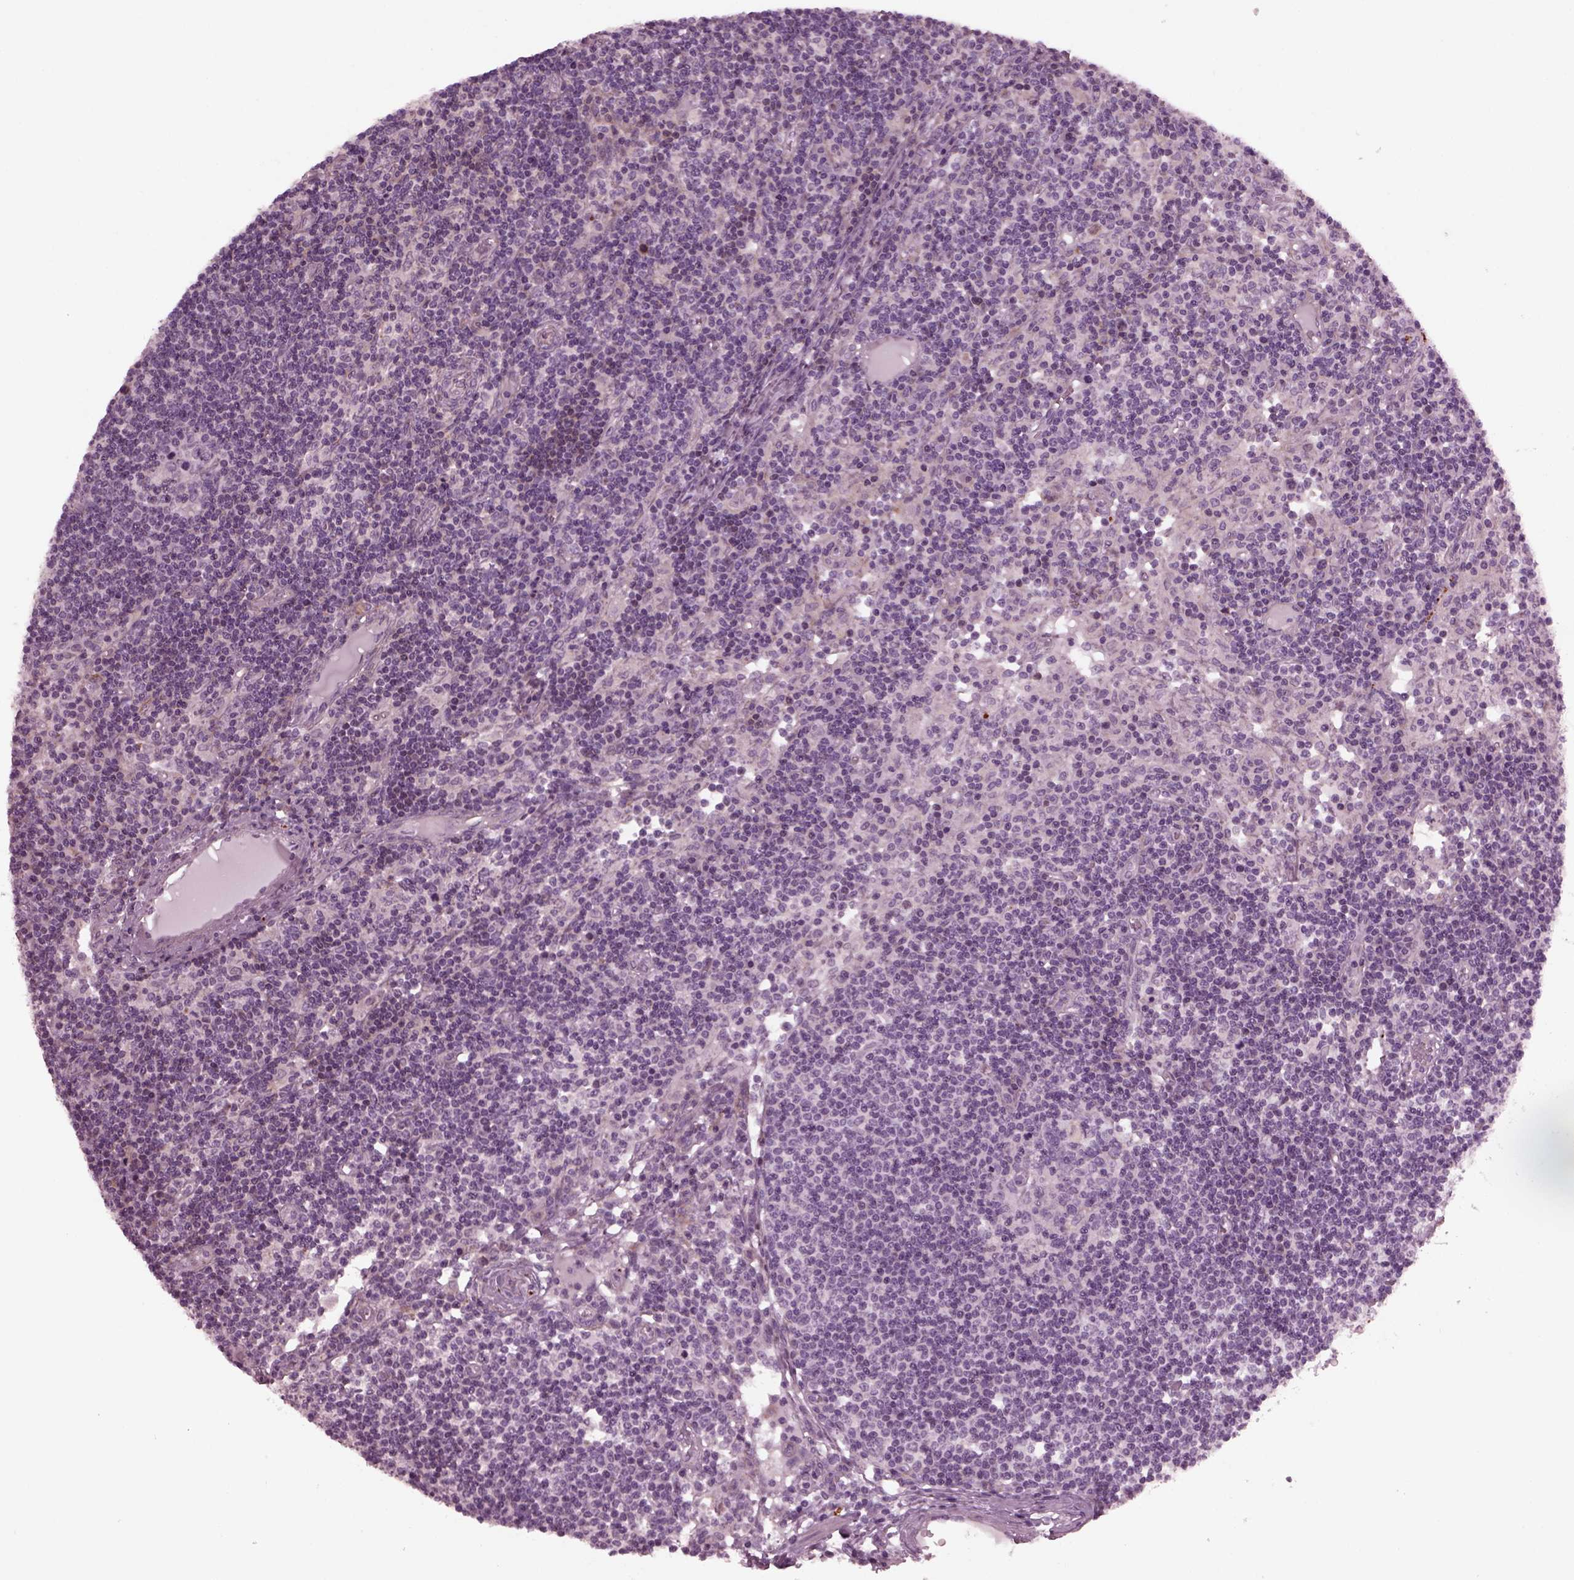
{"staining": {"intensity": "negative", "quantity": "none", "location": "none"}, "tissue": "lymph node", "cell_type": "Germinal center cells", "image_type": "normal", "snomed": [{"axis": "morphology", "description": "Normal tissue, NOS"}, {"axis": "topography", "description": "Lymph node"}], "caption": "There is no significant positivity in germinal center cells of lymph node. (Stains: DAB (3,3'-diaminobenzidine) immunohistochemistry with hematoxylin counter stain, Microscopy: brightfield microscopy at high magnification).", "gene": "GDF11", "patient": {"sex": "female", "age": 72}}